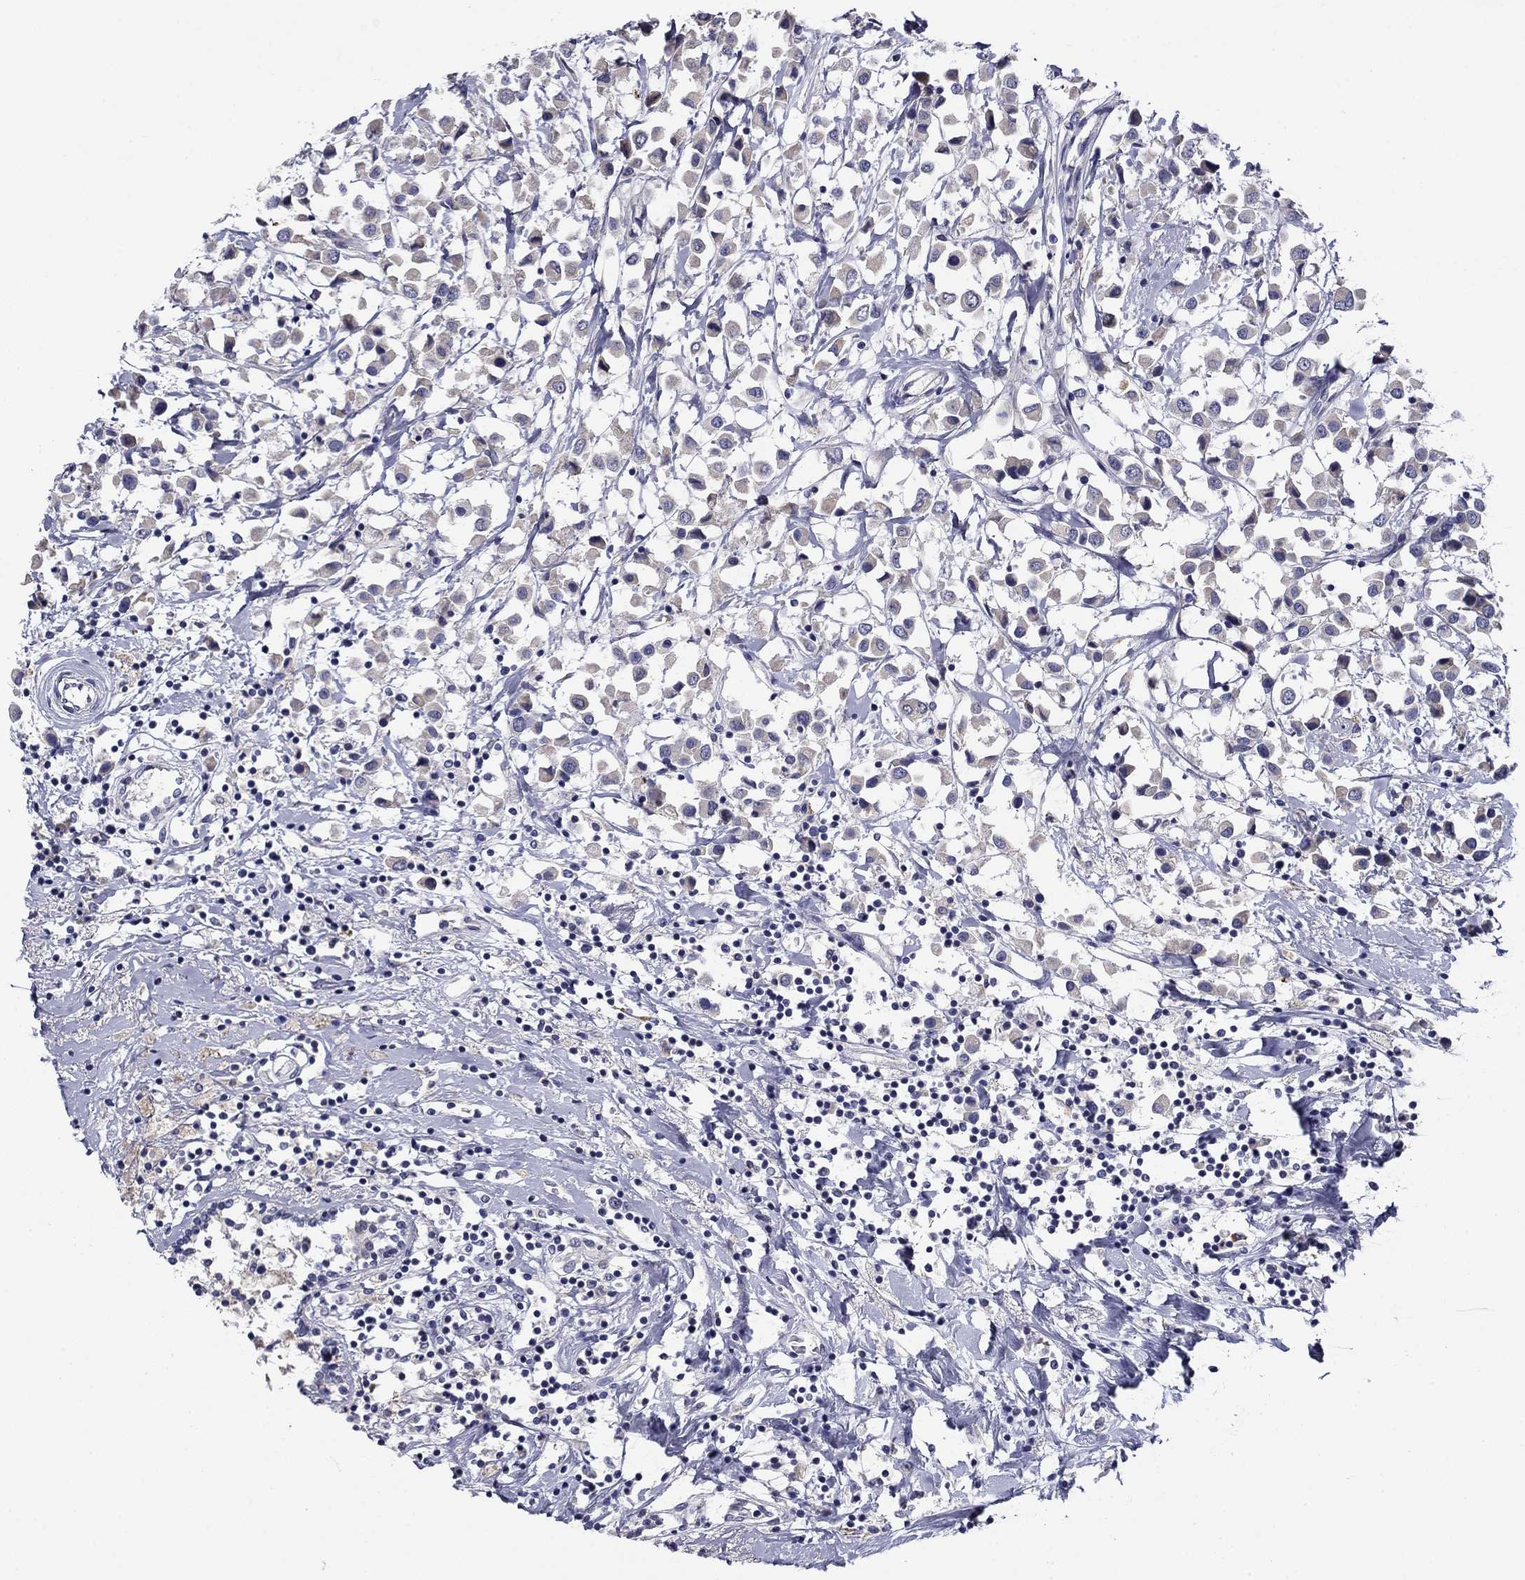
{"staining": {"intensity": "negative", "quantity": "none", "location": "none"}, "tissue": "breast cancer", "cell_type": "Tumor cells", "image_type": "cancer", "snomed": [{"axis": "morphology", "description": "Duct carcinoma"}, {"axis": "topography", "description": "Breast"}], "caption": "Photomicrograph shows no significant protein expression in tumor cells of breast cancer.", "gene": "SPATA7", "patient": {"sex": "female", "age": 61}}